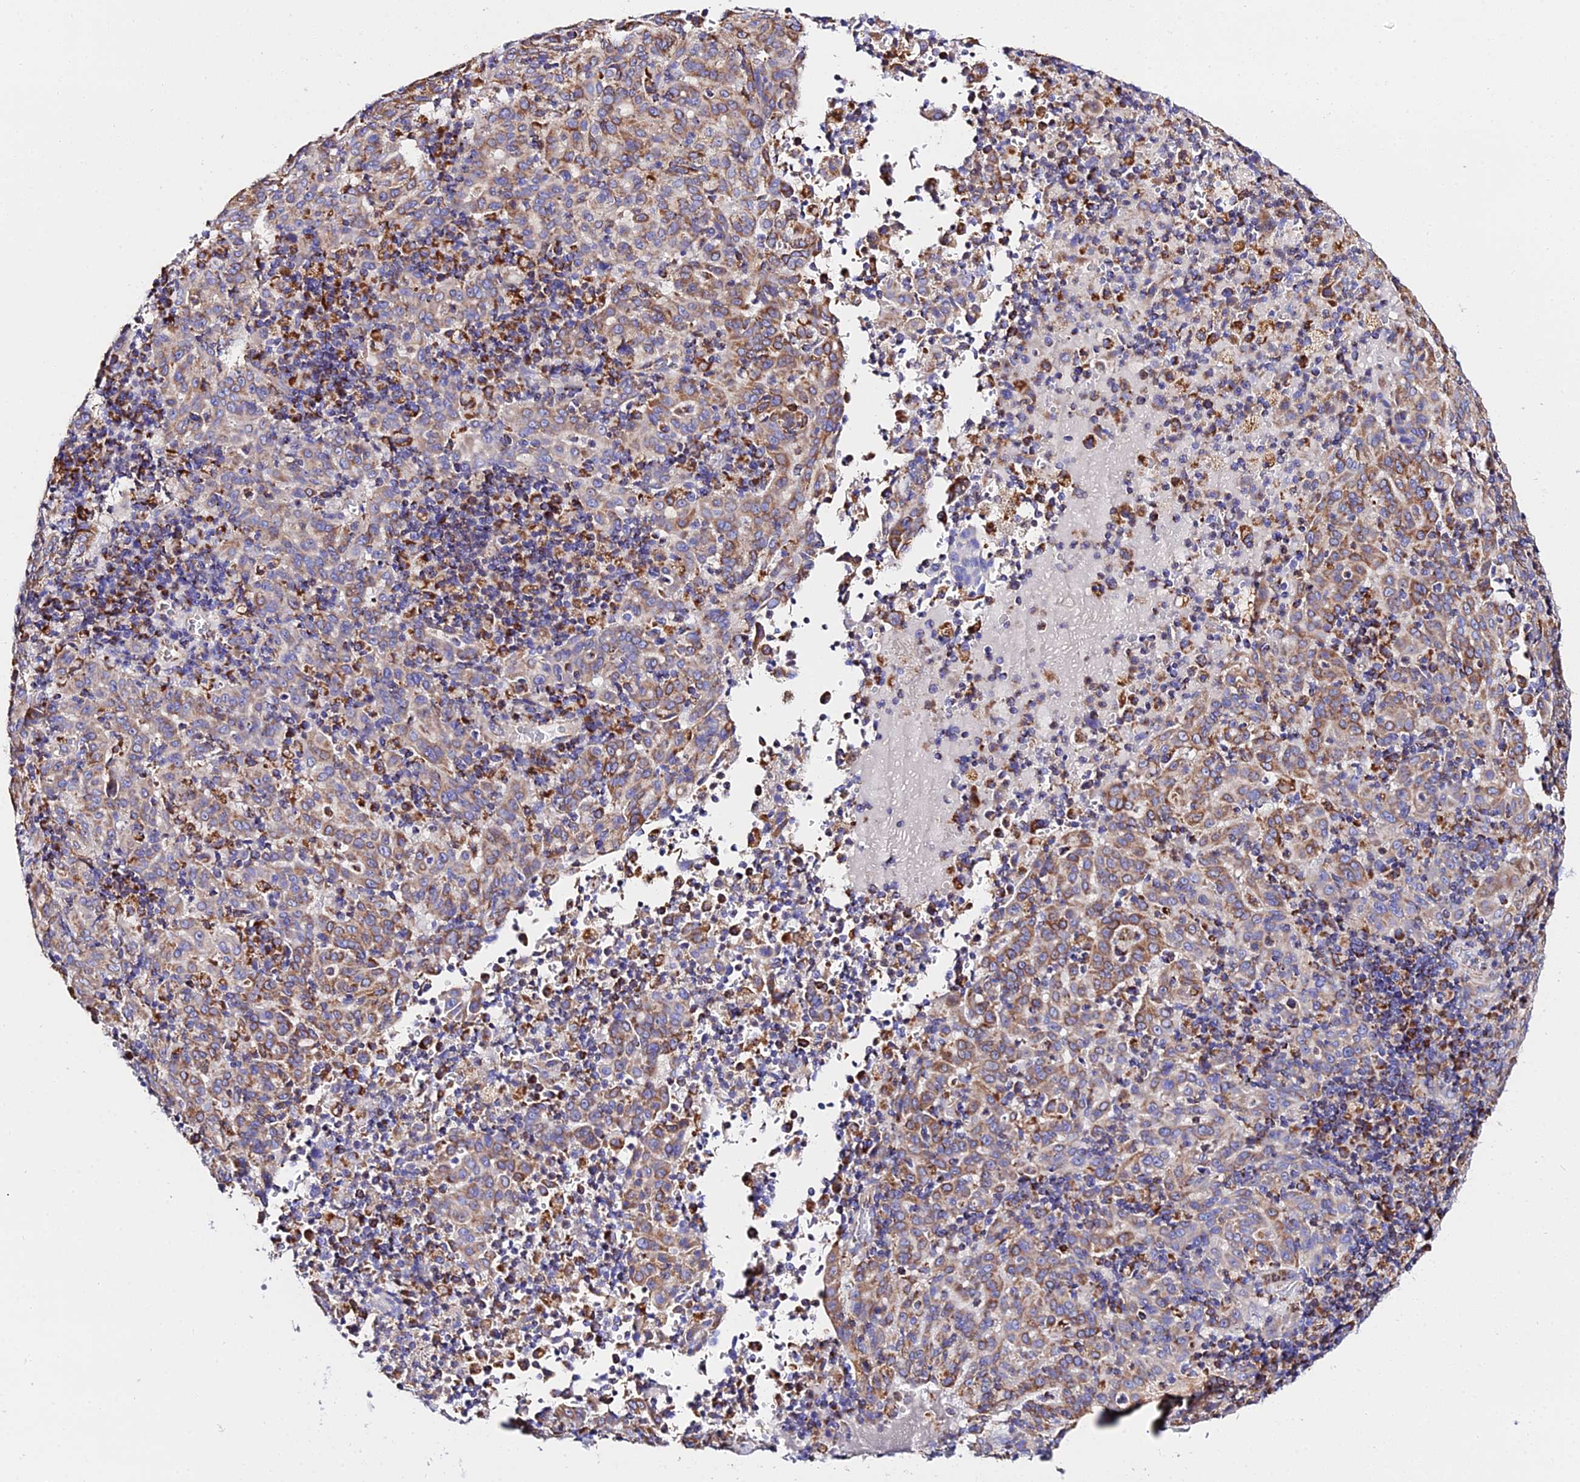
{"staining": {"intensity": "moderate", "quantity": ">75%", "location": "cytoplasmic/membranous"}, "tissue": "pancreatic cancer", "cell_type": "Tumor cells", "image_type": "cancer", "snomed": [{"axis": "morphology", "description": "Adenocarcinoma, NOS"}, {"axis": "topography", "description": "Pancreas"}], "caption": "High-power microscopy captured an immunohistochemistry (IHC) photomicrograph of pancreatic cancer, revealing moderate cytoplasmic/membranous positivity in approximately >75% of tumor cells. (Brightfield microscopy of DAB IHC at high magnification).", "gene": "ZNF573", "patient": {"sex": "male", "age": 63}}